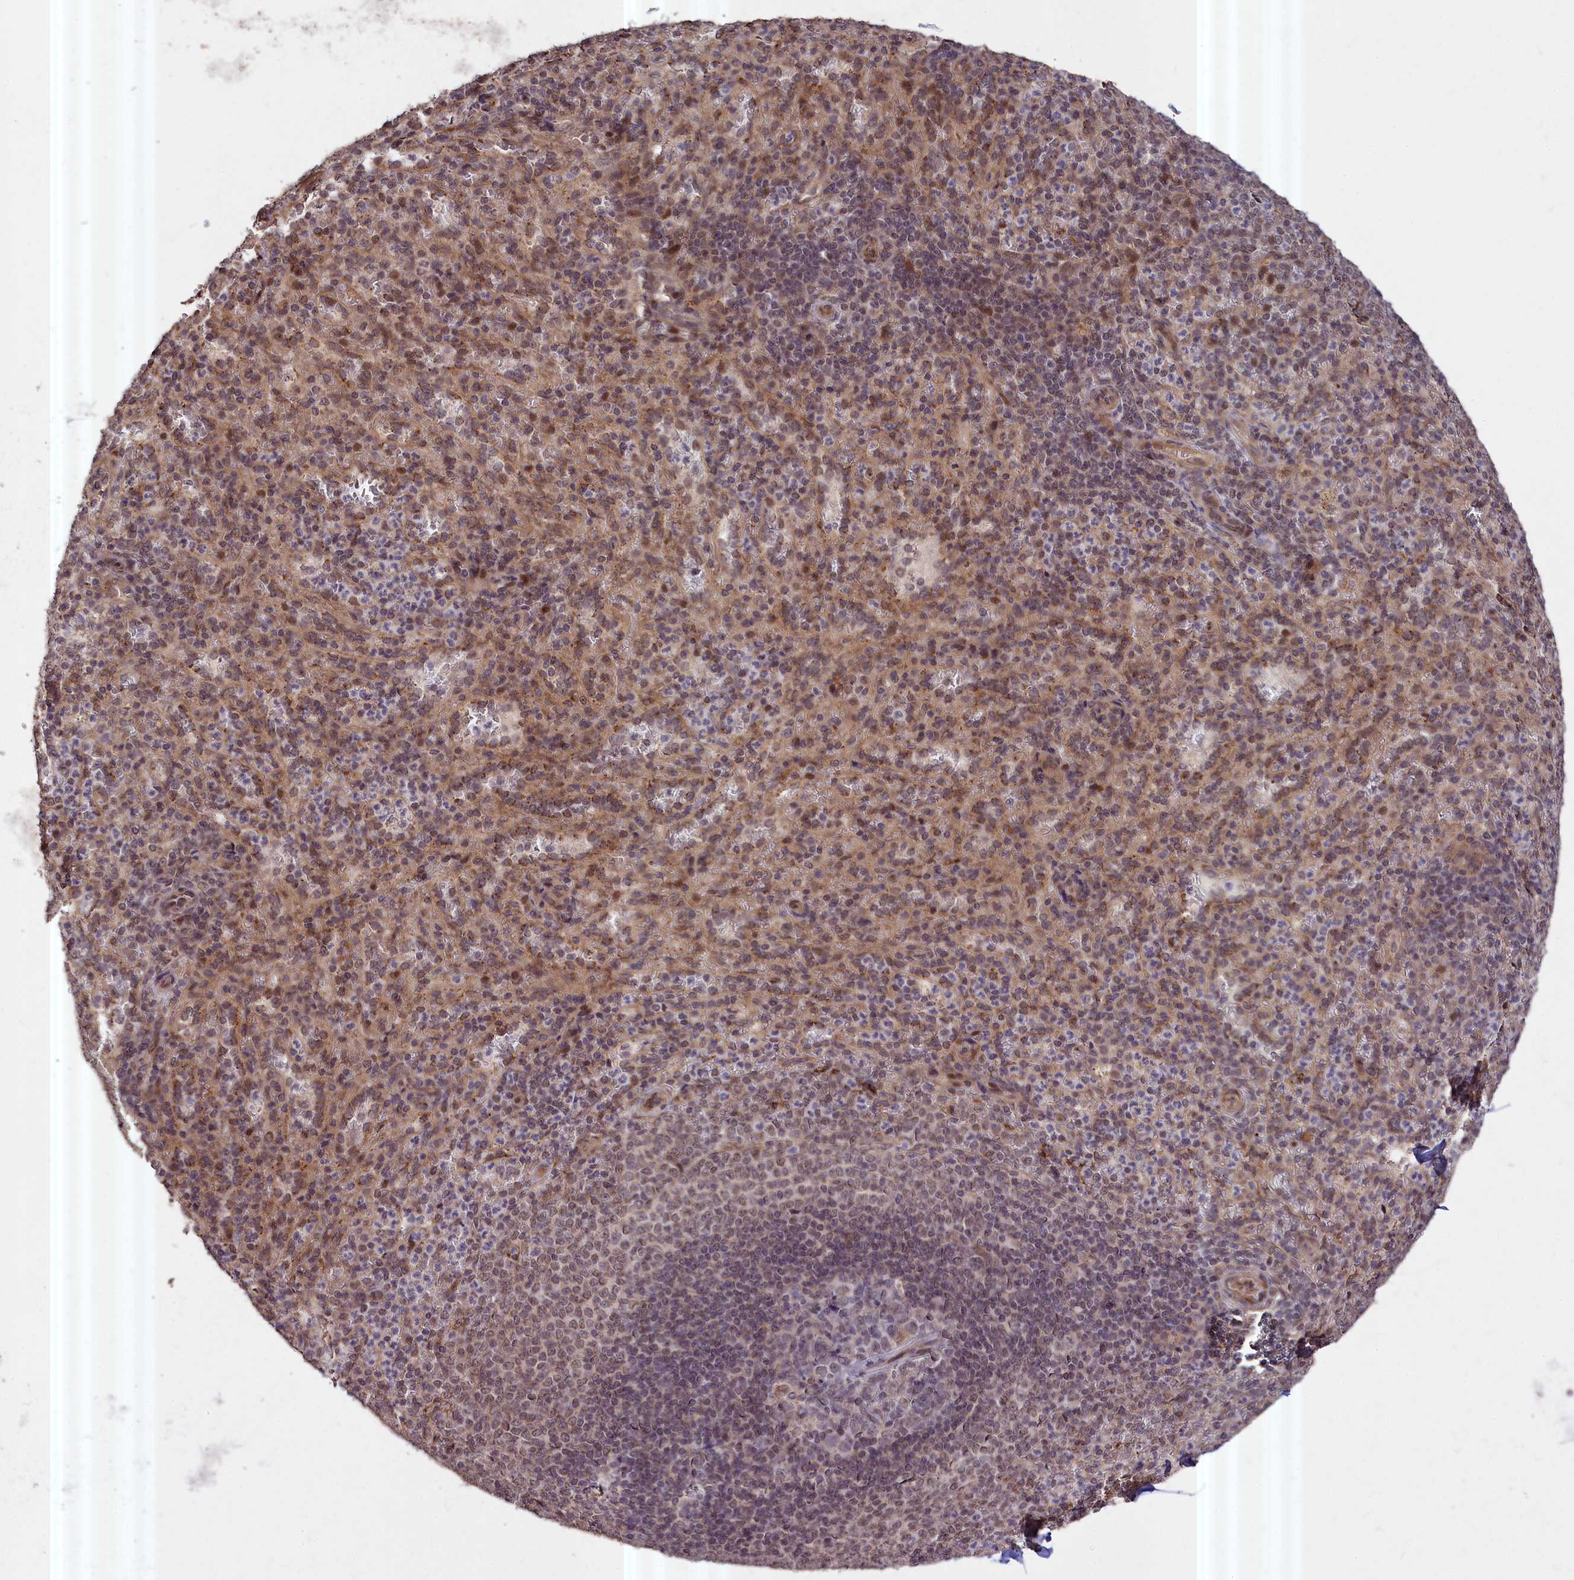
{"staining": {"intensity": "weak", "quantity": "25%-75%", "location": "cytoplasmic/membranous,nuclear"}, "tissue": "spleen", "cell_type": "Cells in red pulp", "image_type": "normal", "snomed": [{"axis": "morphology", "description": "Normal tissue, NOS"}, {"axis": "topography", "description": "Spleen"}], "caption": "Protein expression analysis of benign spleen displays weak cytoplasmic/membranous,nuclear expression in approximately 25%-75% of cells in red pulp. (DAB (3,3'-diaminobenzidine) = brown stain, brightfield microscopy at high magnification).", "gene": "ZNF480", "patient": {"sex": "female", "age": 21}}